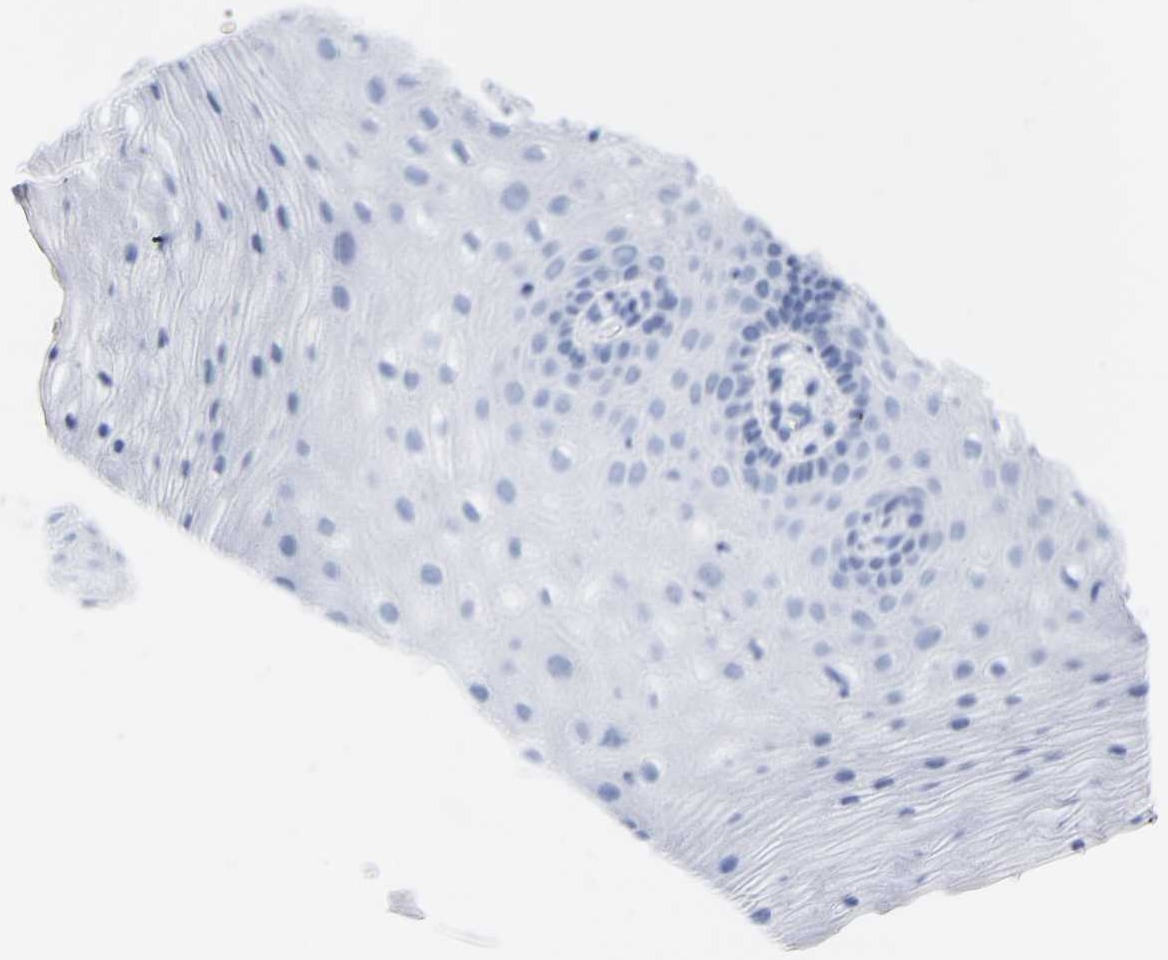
{"staining": {"intensity": "negative", "quantity": "none", "location": "none"}, "tissue": "vagina", "cell_type": "Squamous epithelial cells", "image_type": "normal", "snomed": [{"axis": "morphology", "description": "Normal tissue, NOS"}, {"axis": "topography", "description": "Vagina"}], "caption": "This is an immunohistochemistry (IHC) photomicrograph of normal human vagina. There is no staining in squamous epithelial cells.", "gene": "HAPLN1", "patient": {"sex": "female", "age": 32}}